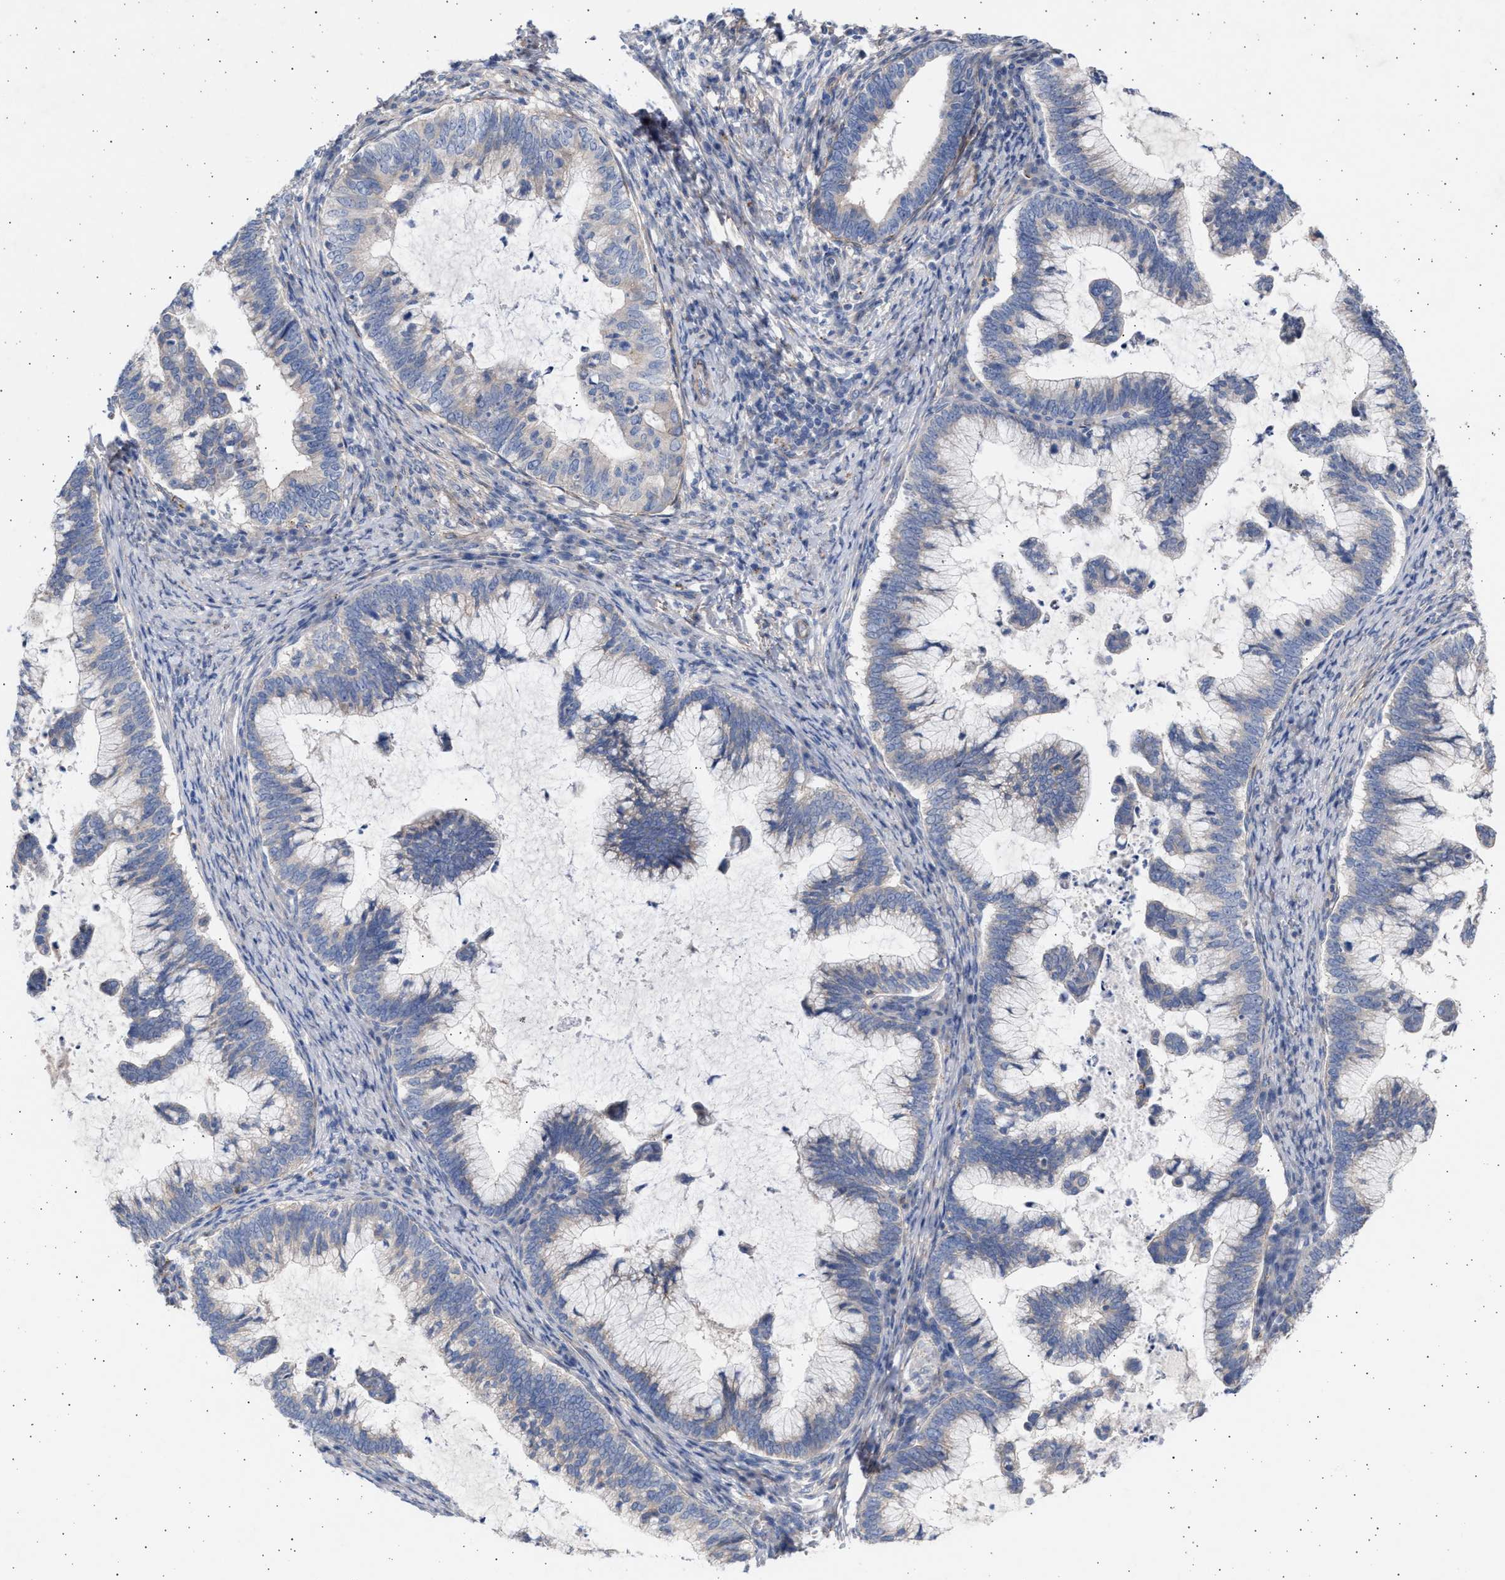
{"staining": {"intensity": "negative", "quantity": "none", "location": "none"}, "tissue": "cervical cancer", "cell_type": "Tumor cells", "image_type": "cancer", "snomed": [{"axis": "morphology", "description": "Adenocarcinoma, NOS"}, {"axis": "topography", "description": "Cervix"}], "caption": "DAB immunohistochemical staining of cervical cancer demonstrates no significant staining in tumor cells.", "gene": "NBR1", "patient": {"sex": "female", "age": 36}}